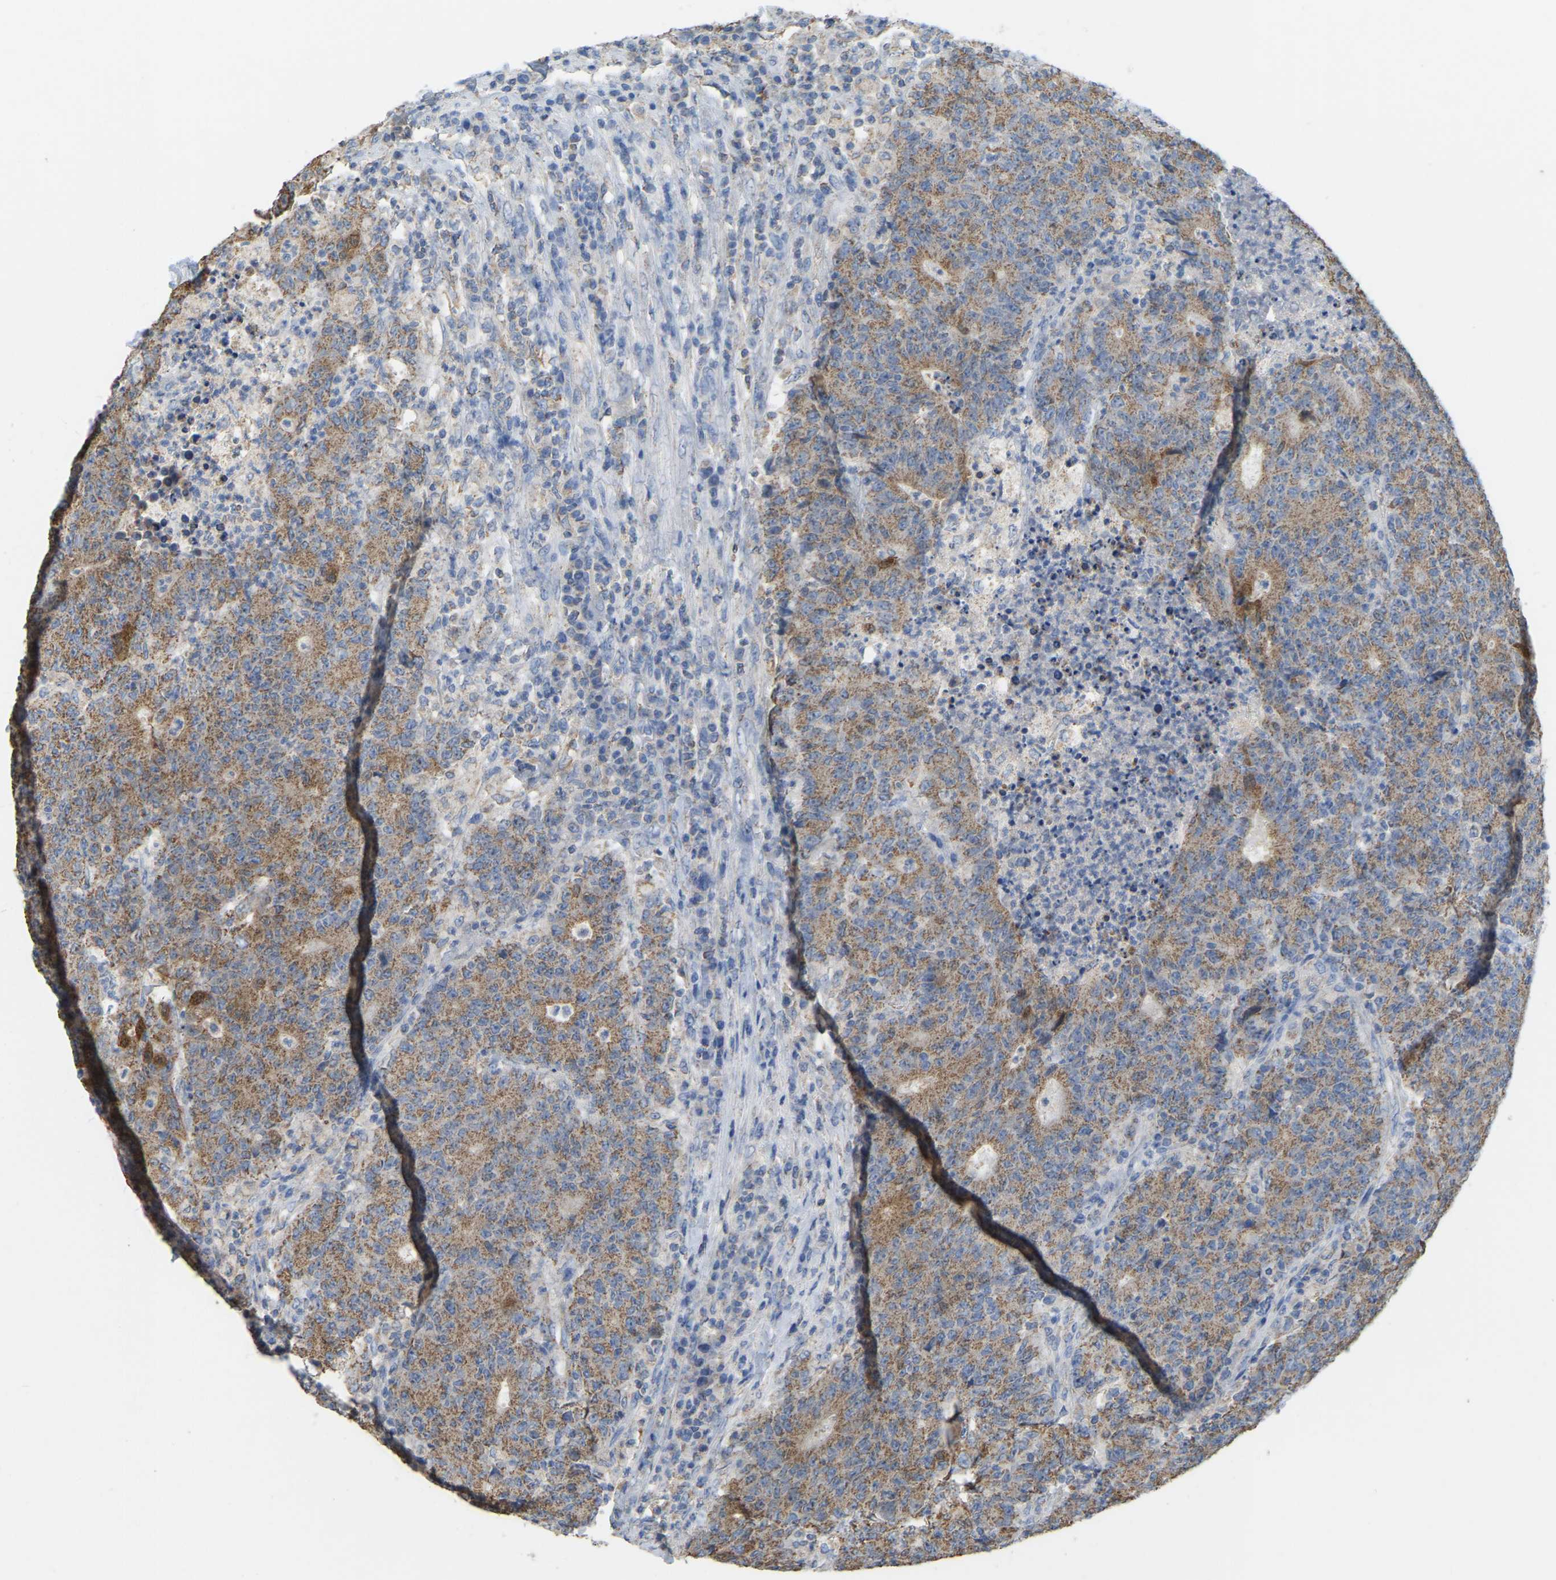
{"staining": {"intensity": "moderate", "quantity": ">75%", "location": "cytoplasmic/membranous"}, "tissue": "colorectal cancer", "cell_type": "Tumor cells", "image_type": "cancer", "snomed": [{"axis": "morphology", "description": "Normal tissue, NOS"}, {"axis": "morphology", "description": "Adenocarcinoma, NOS"}, {"axis": "topography", "description": "Colon"}], "caption": "Tumor cells reveal moderate cytoplasmic/membranous staining in about >75% of cells in colorectal cancer.", "gene": "SERPINB5", "patient": {"sex": "female", "age": 75}}